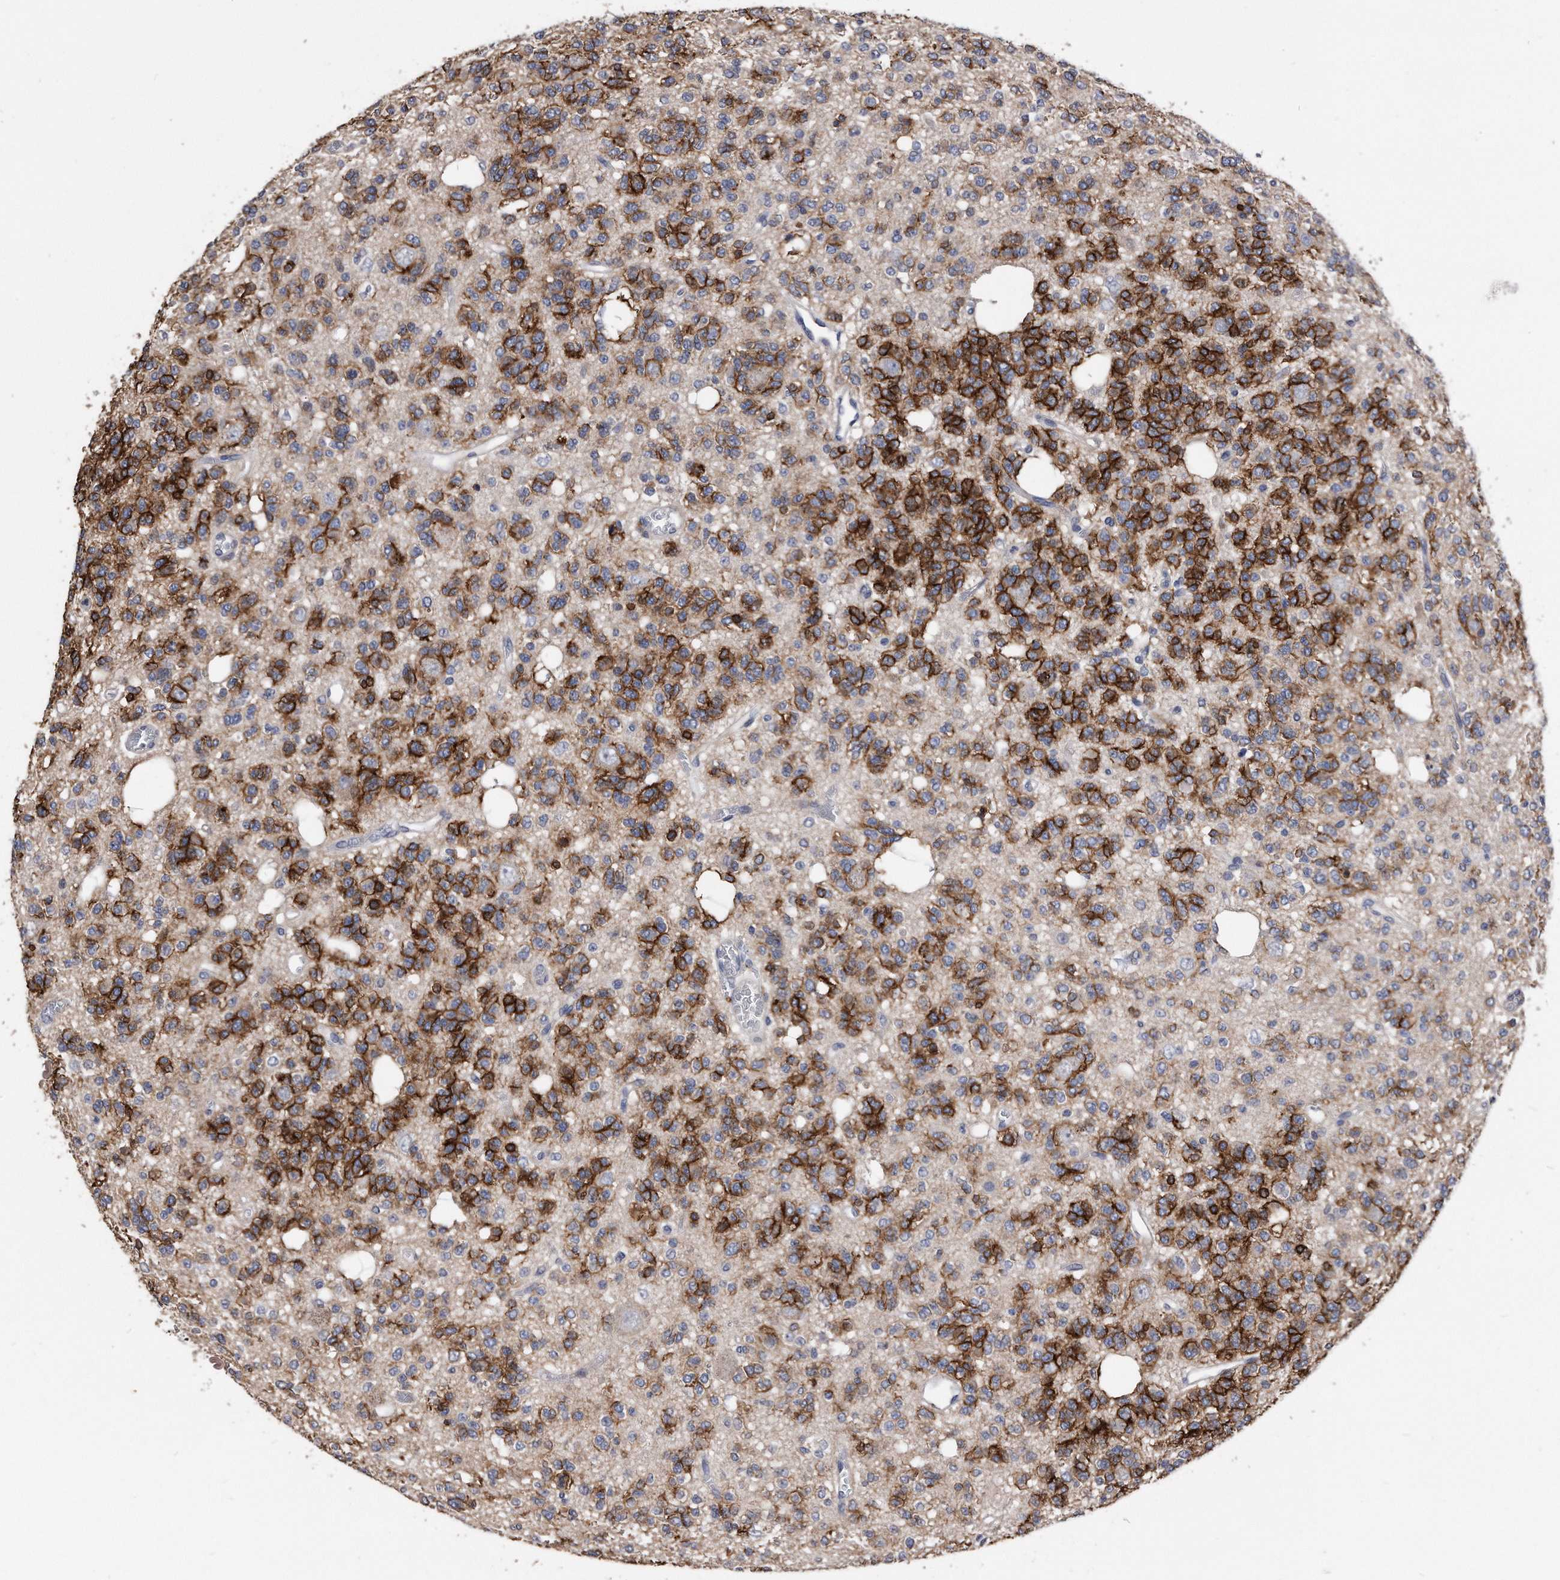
{"staining": {"intensity": "strong", "quantity": "25%-75%", "location": "cytoplasmic/membranous"}, "tissue": "glioma", "cell_type": "Tumor cells", "image_type": "cancer", "snomed": [{"axis": "morphology", "description": "Glioma, malignant, Low grade"}, {"axis": "topography", "description": "Brain"}], "caption": "DAB immunohistochemical staining of malignant low-grade glioma reveals strong cytoplasmic/membranous protein positivity in about 25%-75% of tumor cells. (IHC, brightfield microscopy, high magnification).", "gene": "IL20RA", "patient": {"sex": "male", "age": 38}}